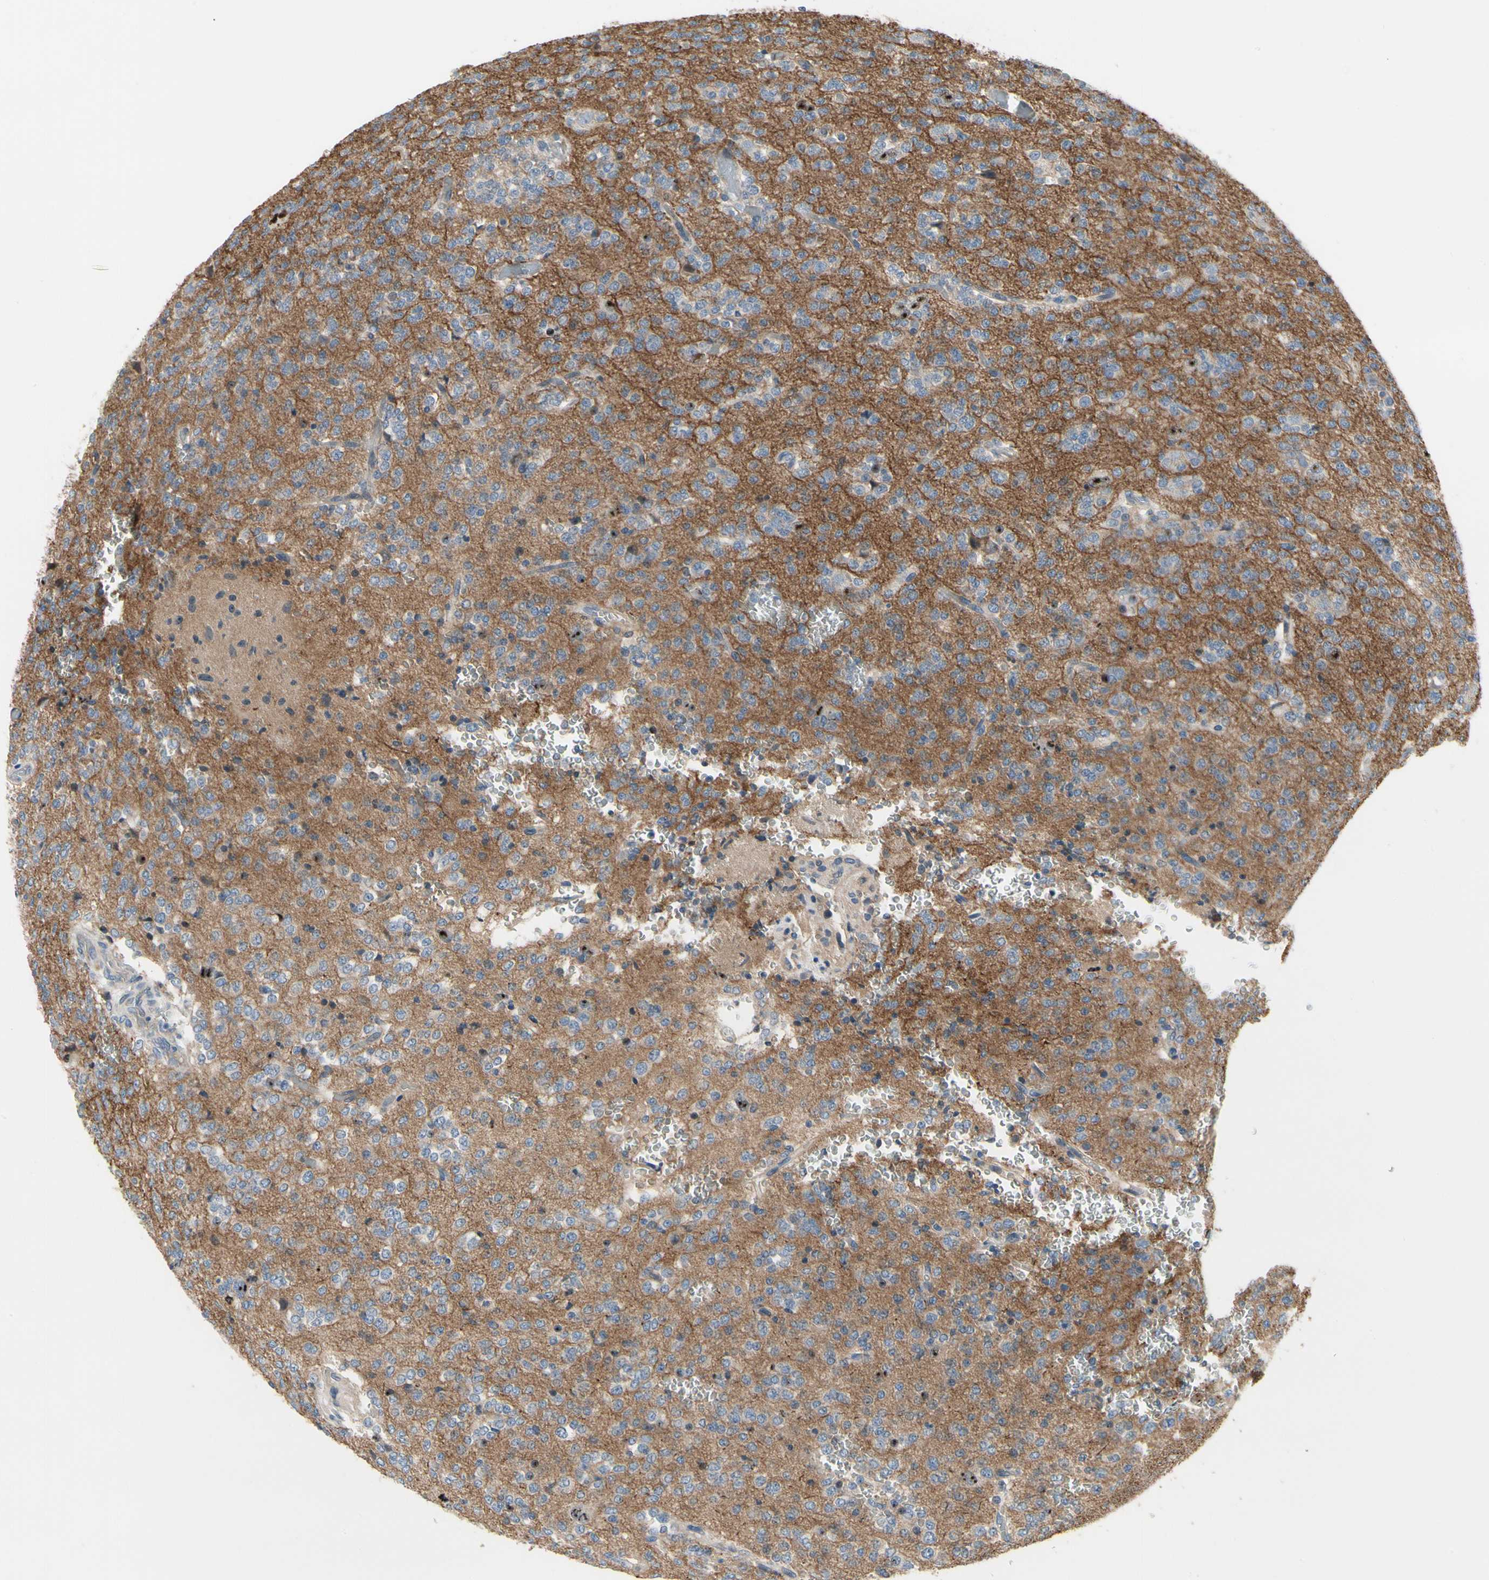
{"staining": {"intensity": "negative", "quantity": "none", "location": "none"}, "tissue": "glioma", "cell_type": "Tumor cells", "image_type": "cancer", "snomed": [{"axis": "morphology", "description": "Glioma, malignant, Low grade"}, {"axis": "topography", "description": "Brain"}], "caption": "Immunohistochemistry (IHC) micrograph of human malignant glioma (low-grade) stained for a protein (brown), which exhibits no expression in tumor cells.", "gene": "NFASC", "patient": {"sex": "male", "age": 38}}